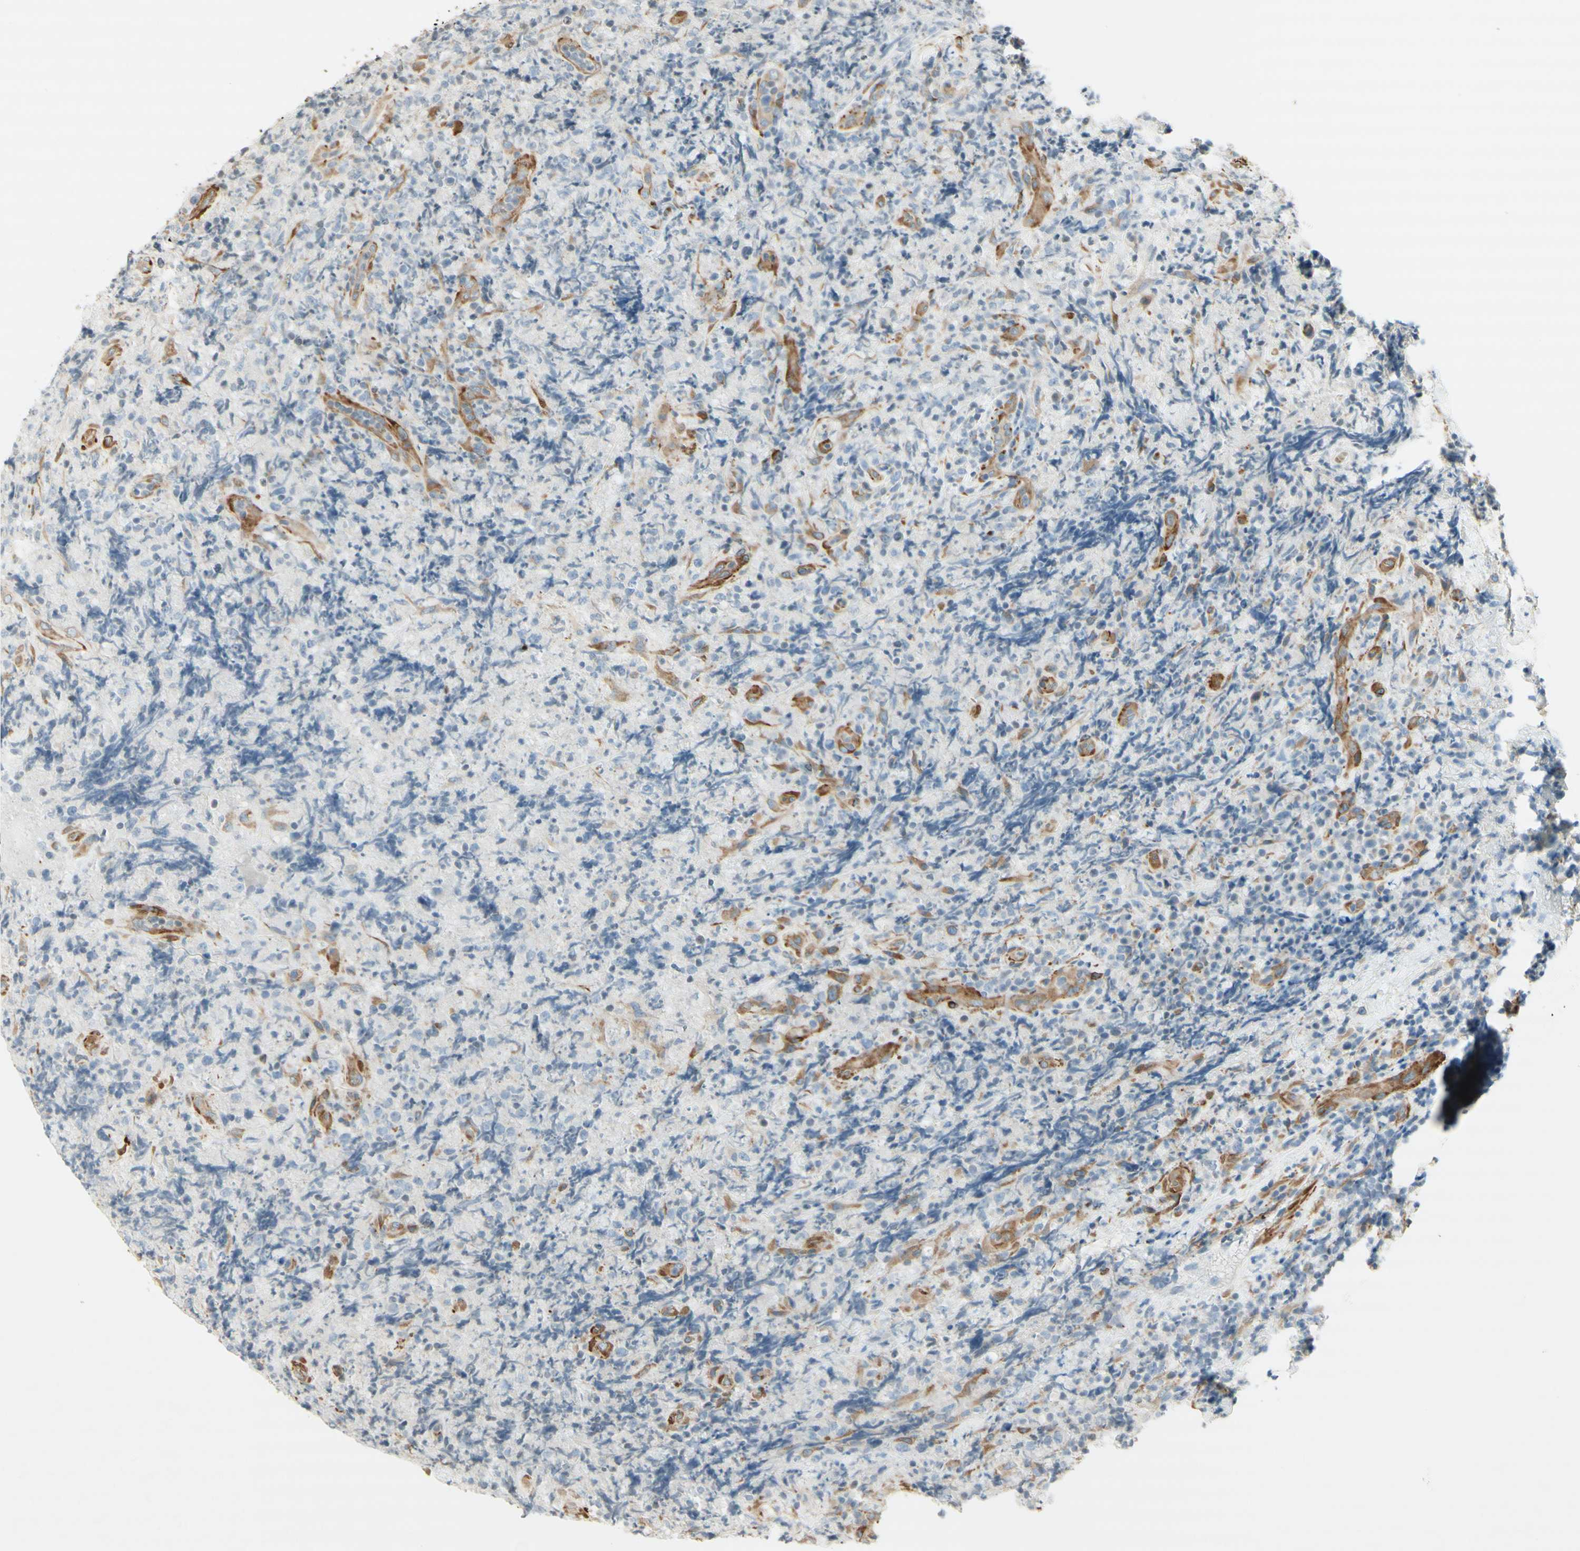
{"staining": {"intensity": "negative", "quantity": "none", "location": "none"}, "tissue": "lymphoma", "cell_type": "Tumor cells", "image_type": "cancer", "snomed": [{"axis": "morphology", "description": "Malignant lymphoma, non-Hodgkin's type, High grade"}, {"axis": "topography", "description": "Tonsil"}], "caption": "Immunohistochemical staining of human malignant lymphoma, non-Hodgkin's type (high-grade) demonstrates no significant positivity in tumor cells.", "gene": "MAP1B", "patient": {"sex": "female", "age": 36}}